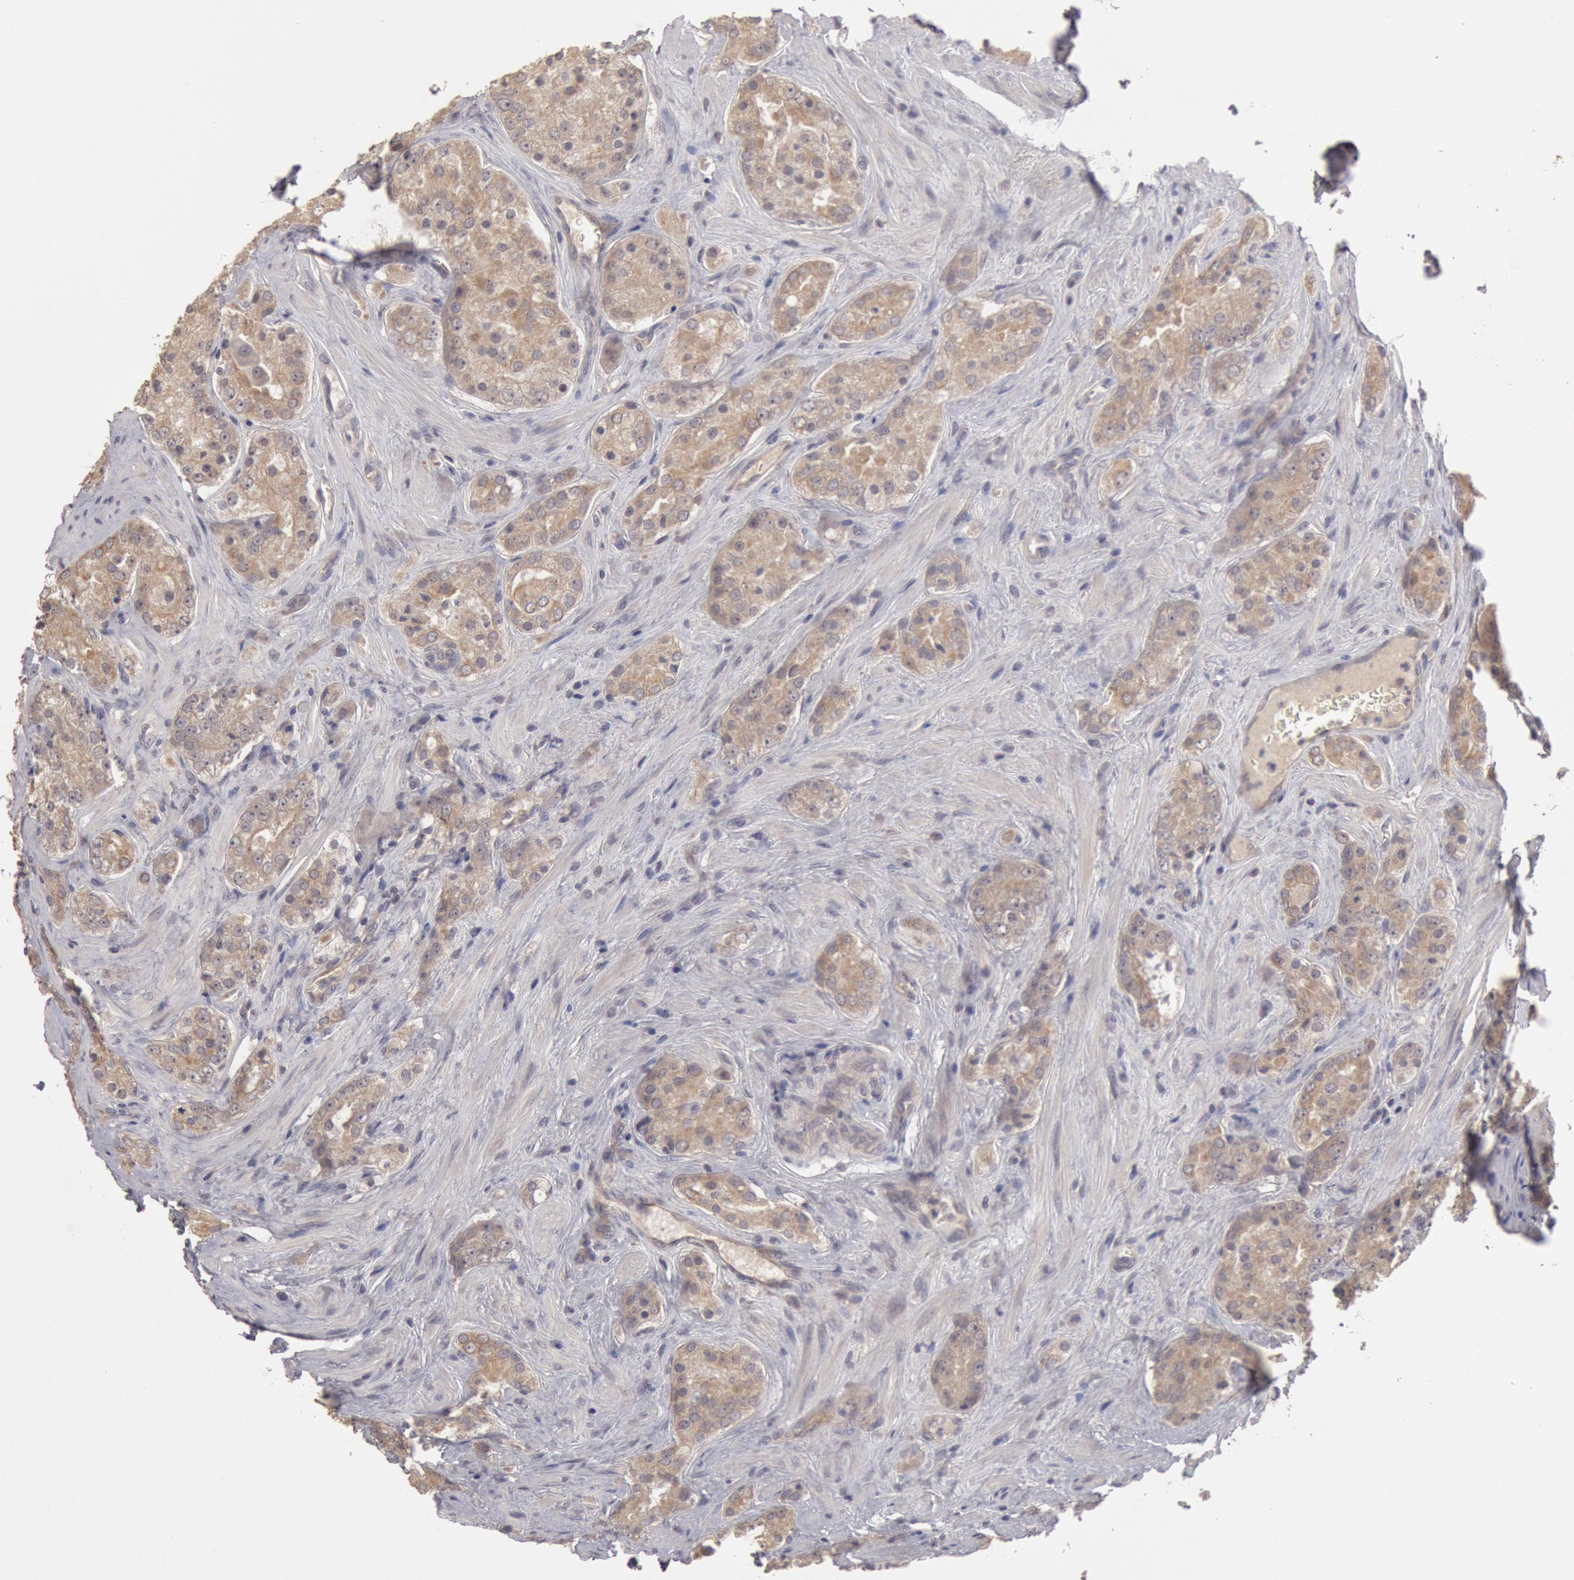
{"staining": {"intensity": "weak", "quantity": ">75%", "location": "cytoplasmic/membranous"}, "tissue": "prostate cancer", "cell_type": "Tumor cells", "image_type": "cancer", "snomed": [{"axis": "morphology", "description": "Adenocarcinoma, Medium grade"}, {"axis": "topography", "description": "Prostate"}], "caption": "The immunohistochemical stain labels weak cytoplasmic/membranous staining in tumor cells of prostate adenocarcinoma (medium-grade) tissue.", "gene": "ZFP36L1", "patient": {"sex": "male", "age": 60}}